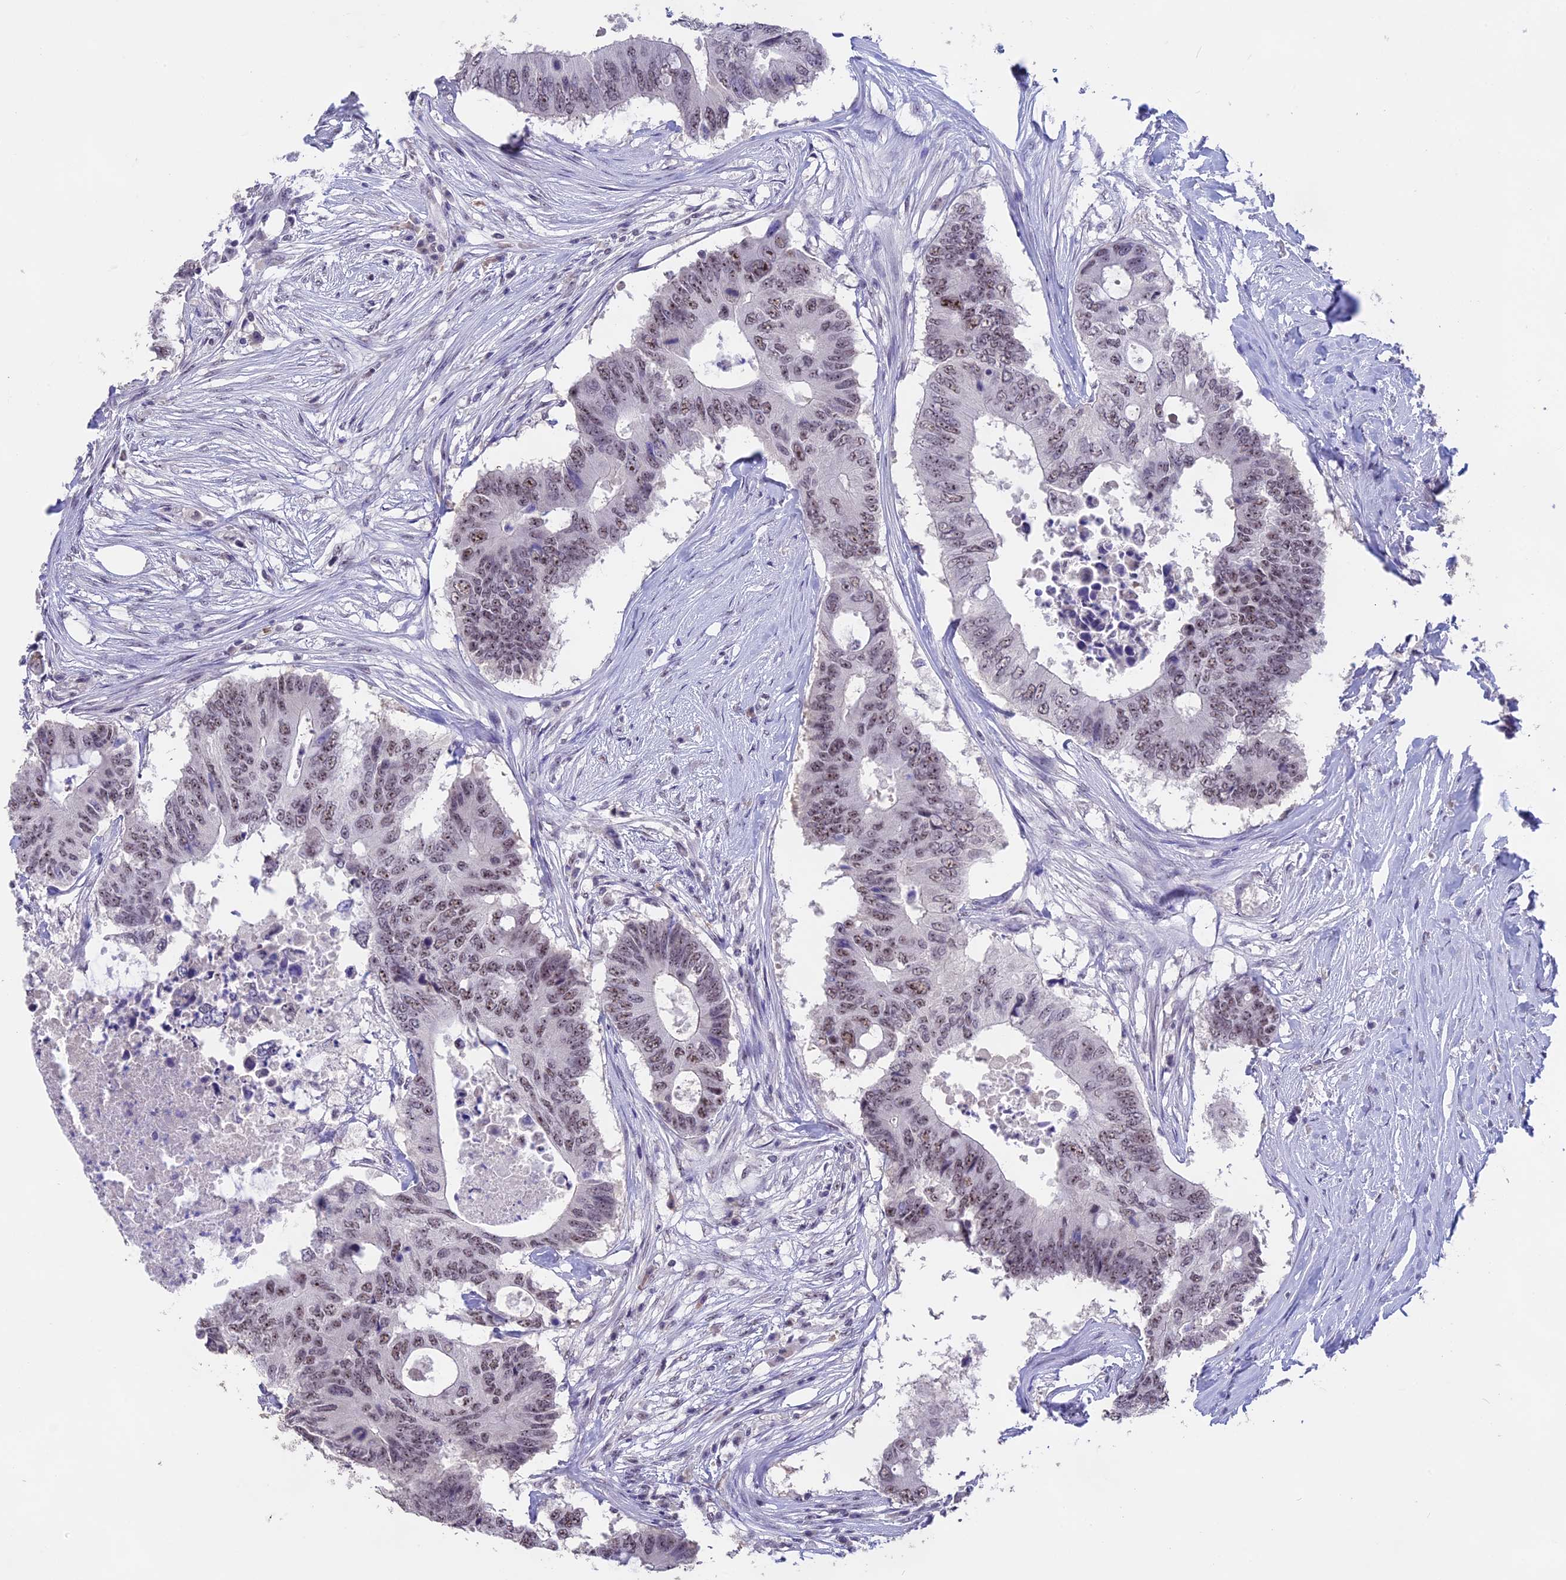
{"staining": {"intensity": "moderate", "quantity": "25%-75%", "location": "nuclear"}, "tissue": "colorectal cancer", "cell_type": "Tumor cells", "image_type": "cancer", "snomed": [{"axis": "morphology", "description": "Adenocarcinoma, NOS"}, {"axis": "topography", "description": "Colon"}], "caption": "This histopathology image demonstrates immunohistochemistry (IHC) staining of human colorectal adenocarcinoma, with medium moderate nuclear expression in about 25%-75% of tumor cells.", "gene": "SETD2", "patient": {"sex": "male", "age": 71}}